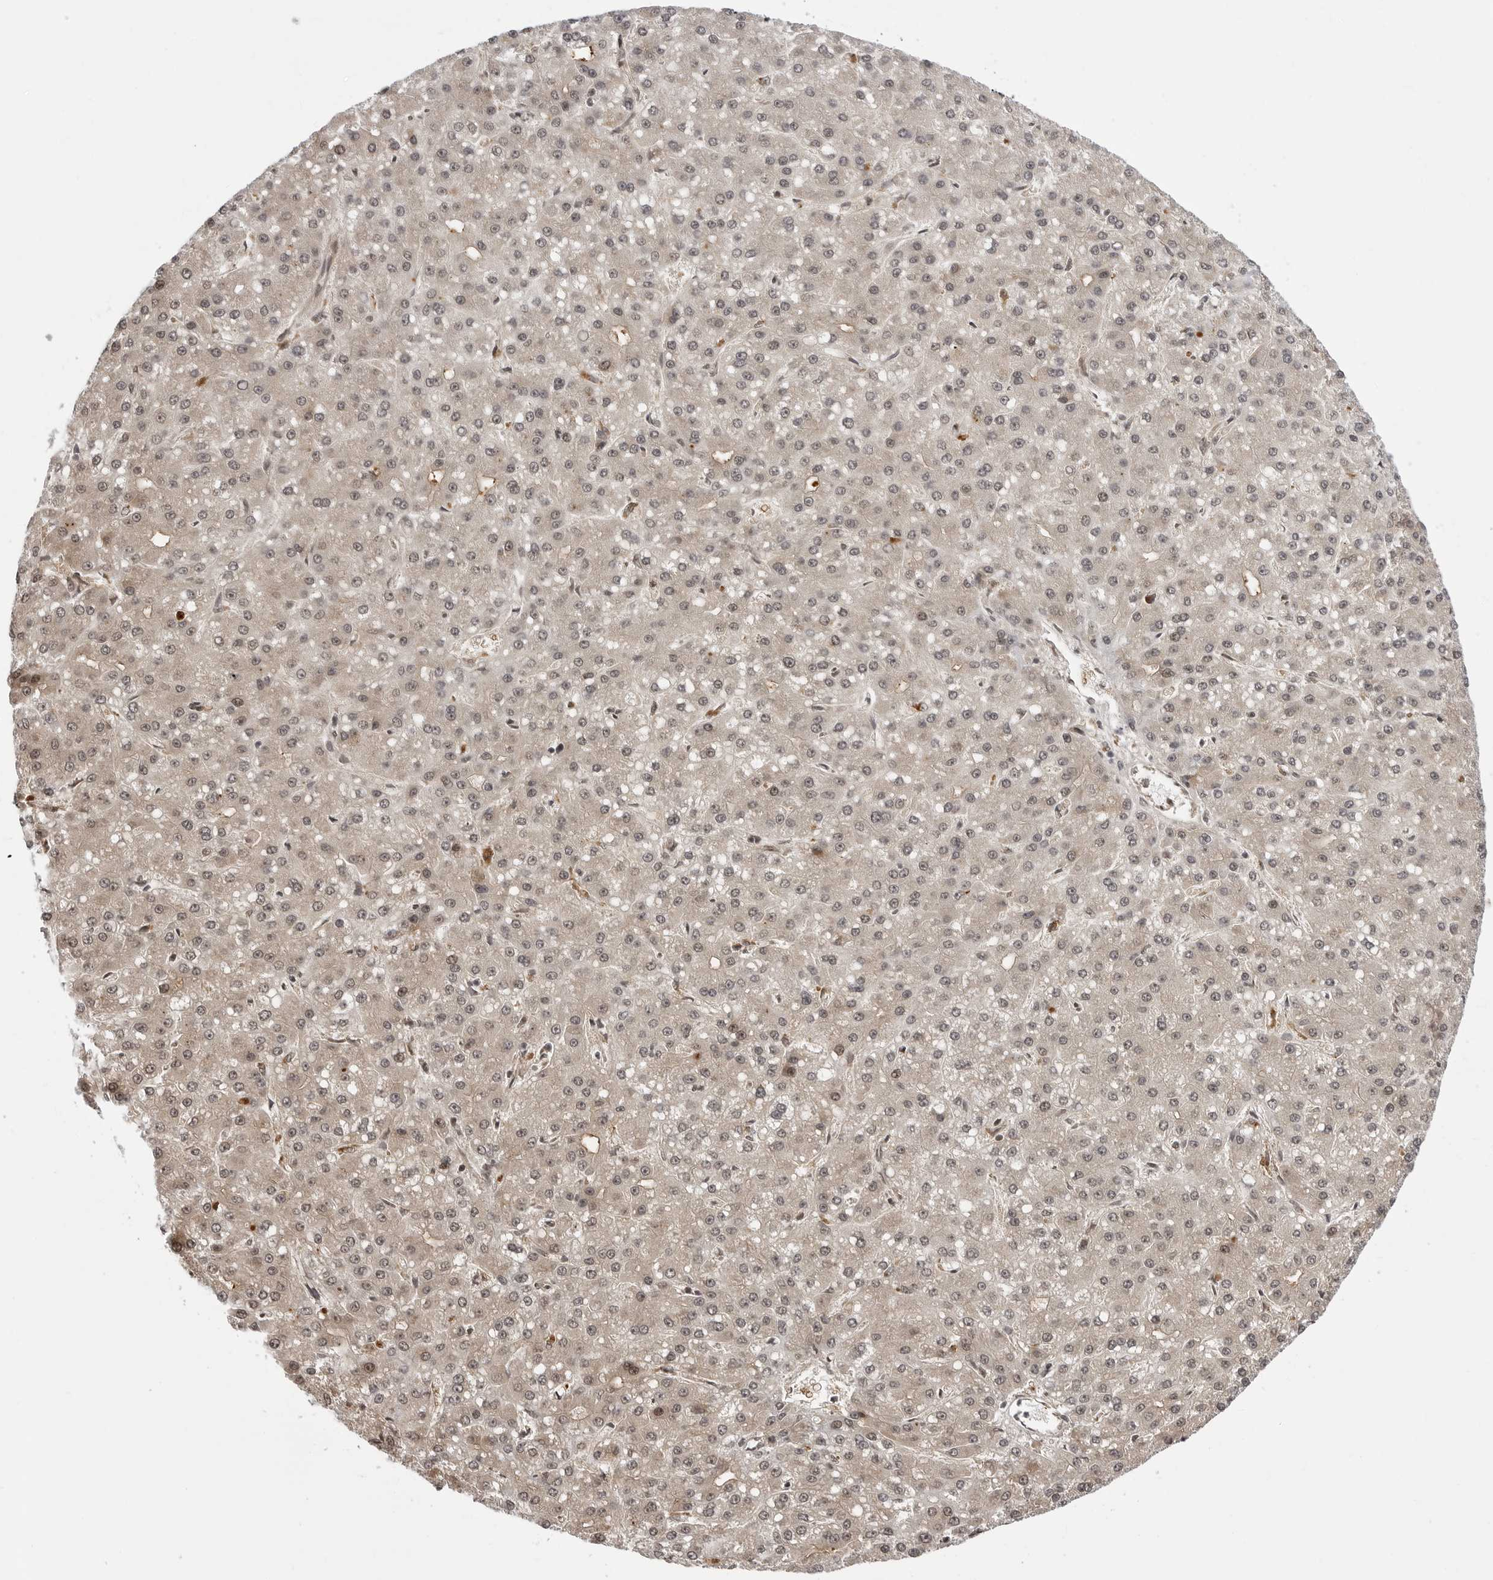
{"staining": {"intensity": "moderate", "quantity": "25%-75%", "location": "cytoplasmic/membranous,nuclear"}, "tissue": "liver cancer", "cell_type": "Tumor cells", "image_type": "cancer", "snomed": [{"axis": "morphology", "description": "Carcinoma, Hepatocellular, NOS"}, {"axis": "topography", "description": "Liver"}], "caption": "The immunohistochemical stain highlights moderate cytoplasmic/membranous and nuclear staining in tumor cells of liver cancer (hepatocellular carcinoma) tissue.", "gene": "PHF3", "patient": {"sex": "male", "age": 67}}